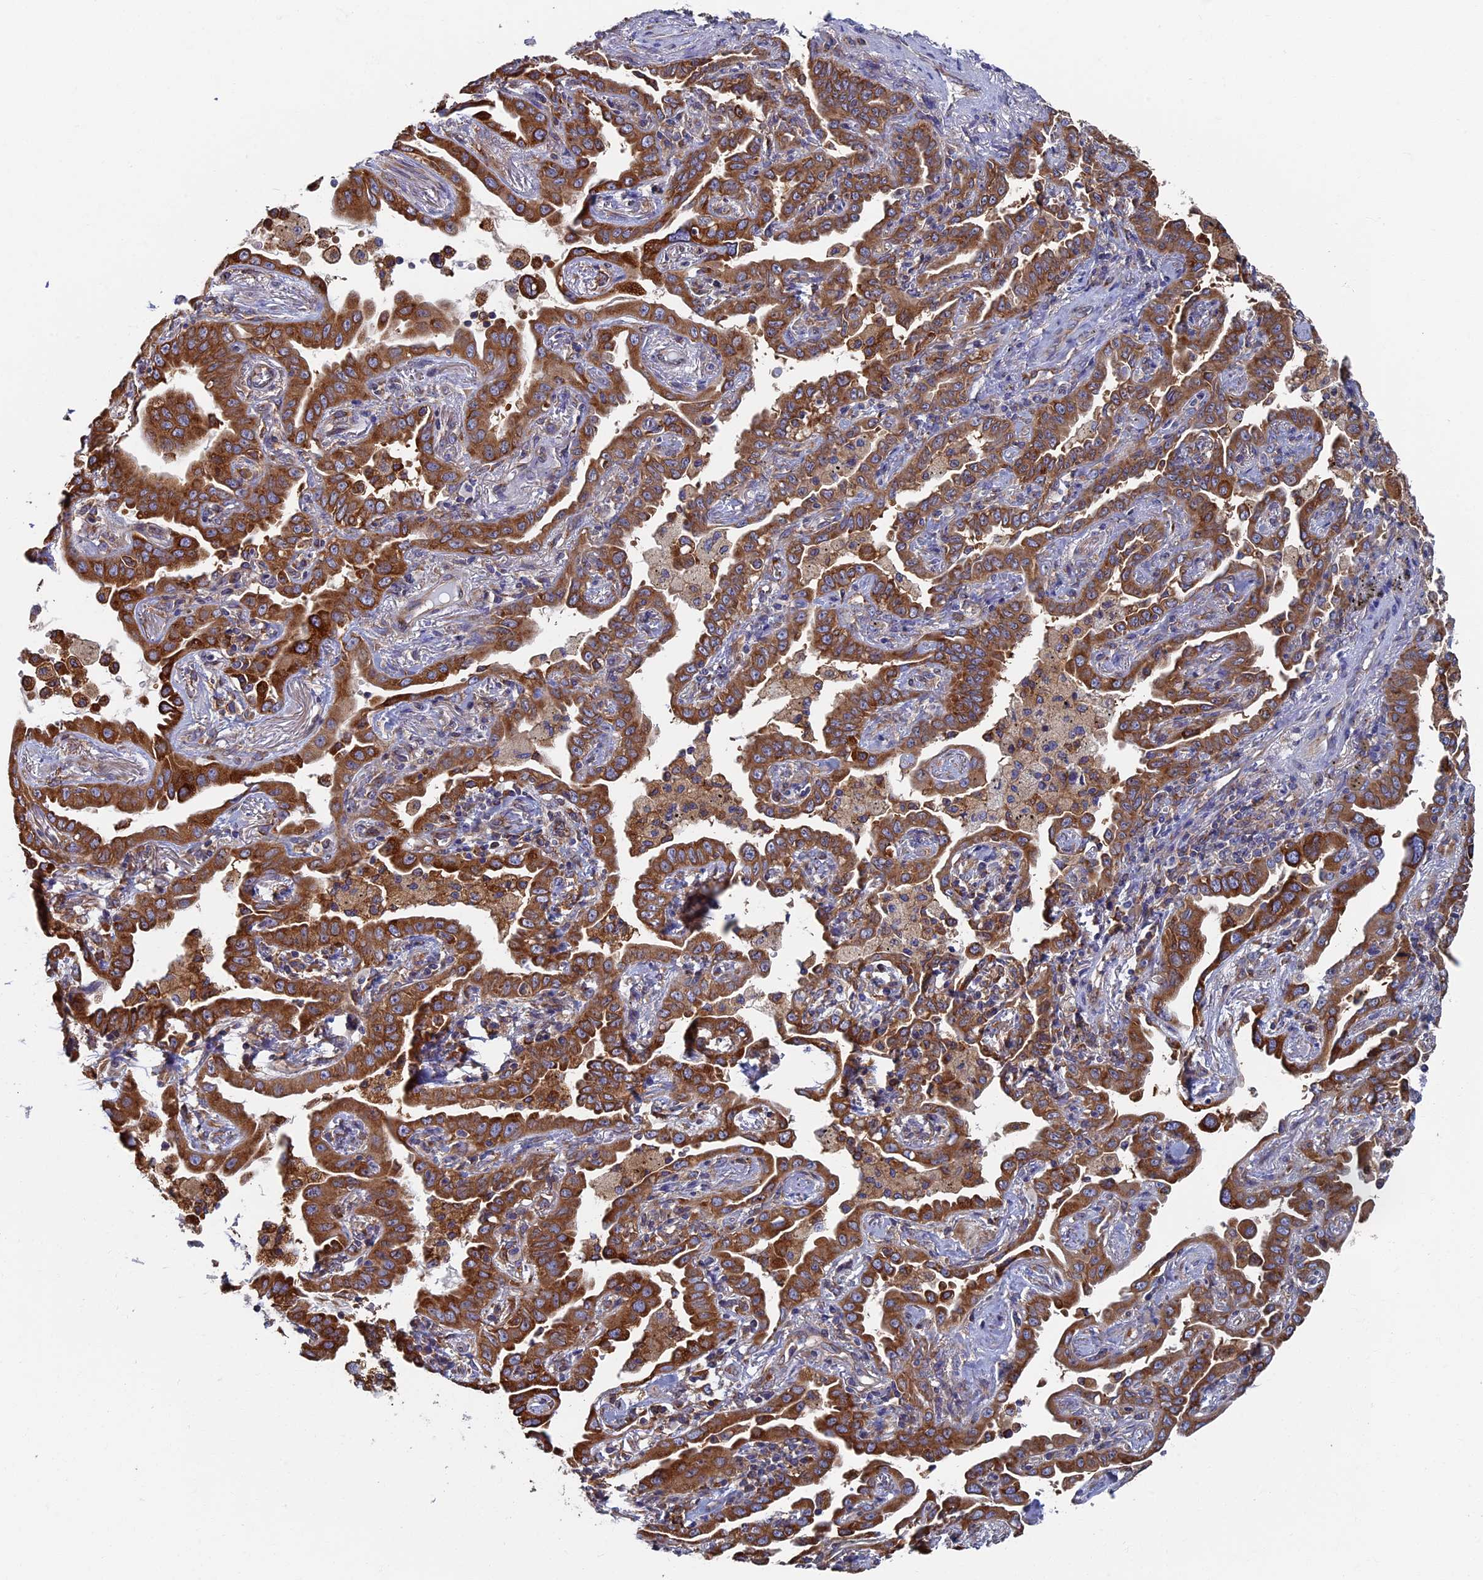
{"staining": {"intensity": "moderate", "quantity": ">75%", "location": "cytoplasmic/membranous"}, "tissue": "lung cancer", "cell_type": "Tumor cells", "image_type": "cancer", "snomed": [{"axis": "morphology", "description": "Adenocarcinoma, NOS"}, {"axis": "topography", "description": "Lung"}], "caption": "An IHC histopathology image of neoplastic tissue is shown. Protein staining in brown highlights moderate cytoplasmic/membranous positivity in lung cancer (adenocarcinoma) within tumor cells.", "gene": "YBX1", "patient": {"sex": "male", "age": 67}}